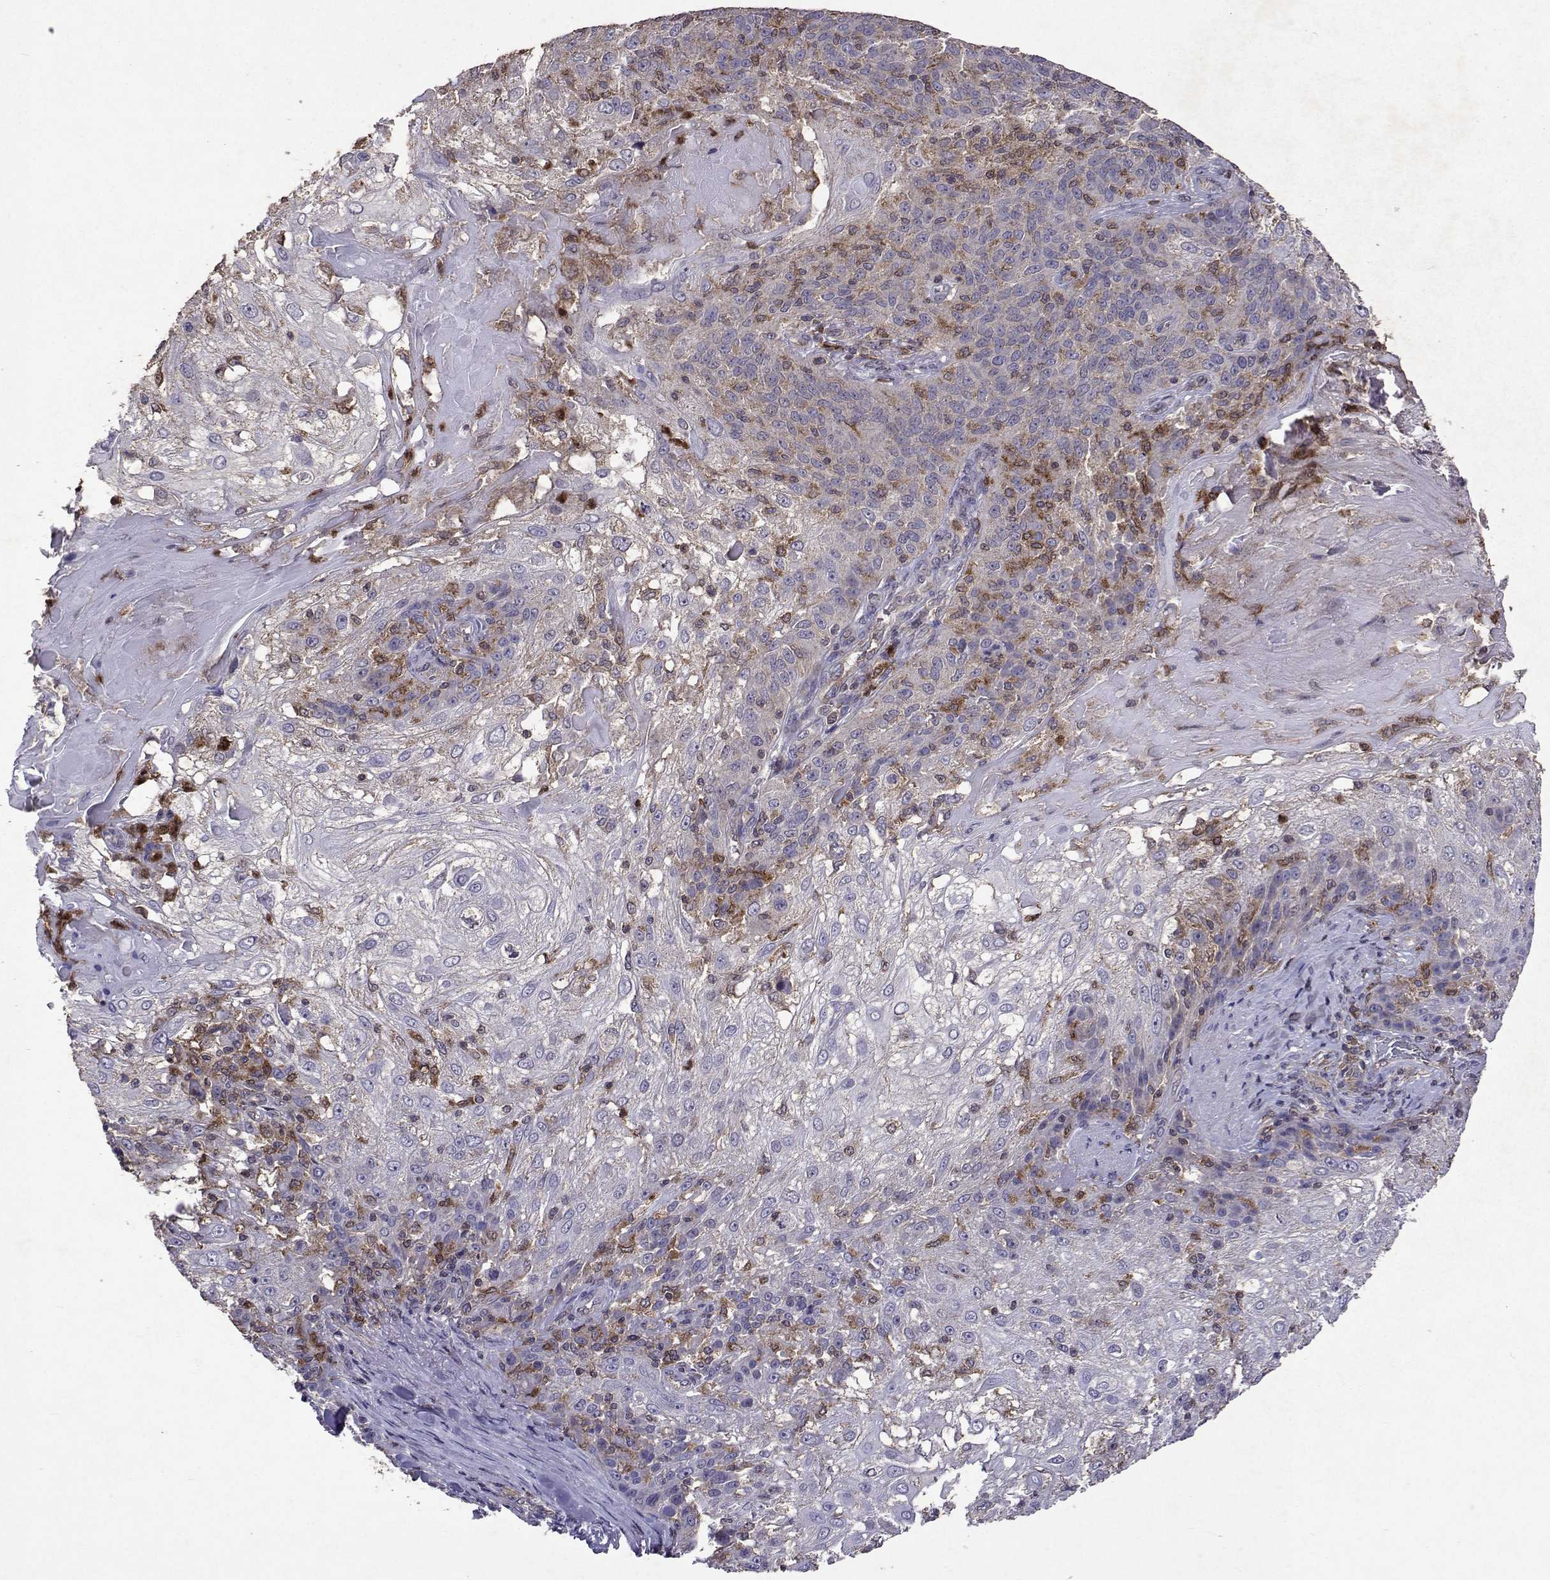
{"staining": {"intensity": "negative", "quantity": "none", "location": "none"}, "tissue": "skin cancer", "cell_type": "Tumor cells", "image_type": "cancer", "snomed": [{"axis": "morphology", "description": "Normal tissue, NOS"}, {"axis": "morphology", "description": "Squamous cell carcinoma, NOS"}, {"axis": "topography", "description": "Skin"}], "caption": "Immunohistochemistry (IHC) histopathology image of squamous cell carcinoma (skin) stained for a protein (brown), which shows no expression in tumor cells. The staining was performed using DAB to visualize the protein expression in brown, while the nuclei were stained in blue with hematoxylin (Magnification: 20x).", "gene": "APAF1", "patient": {"sex": "female", "age": 83}}